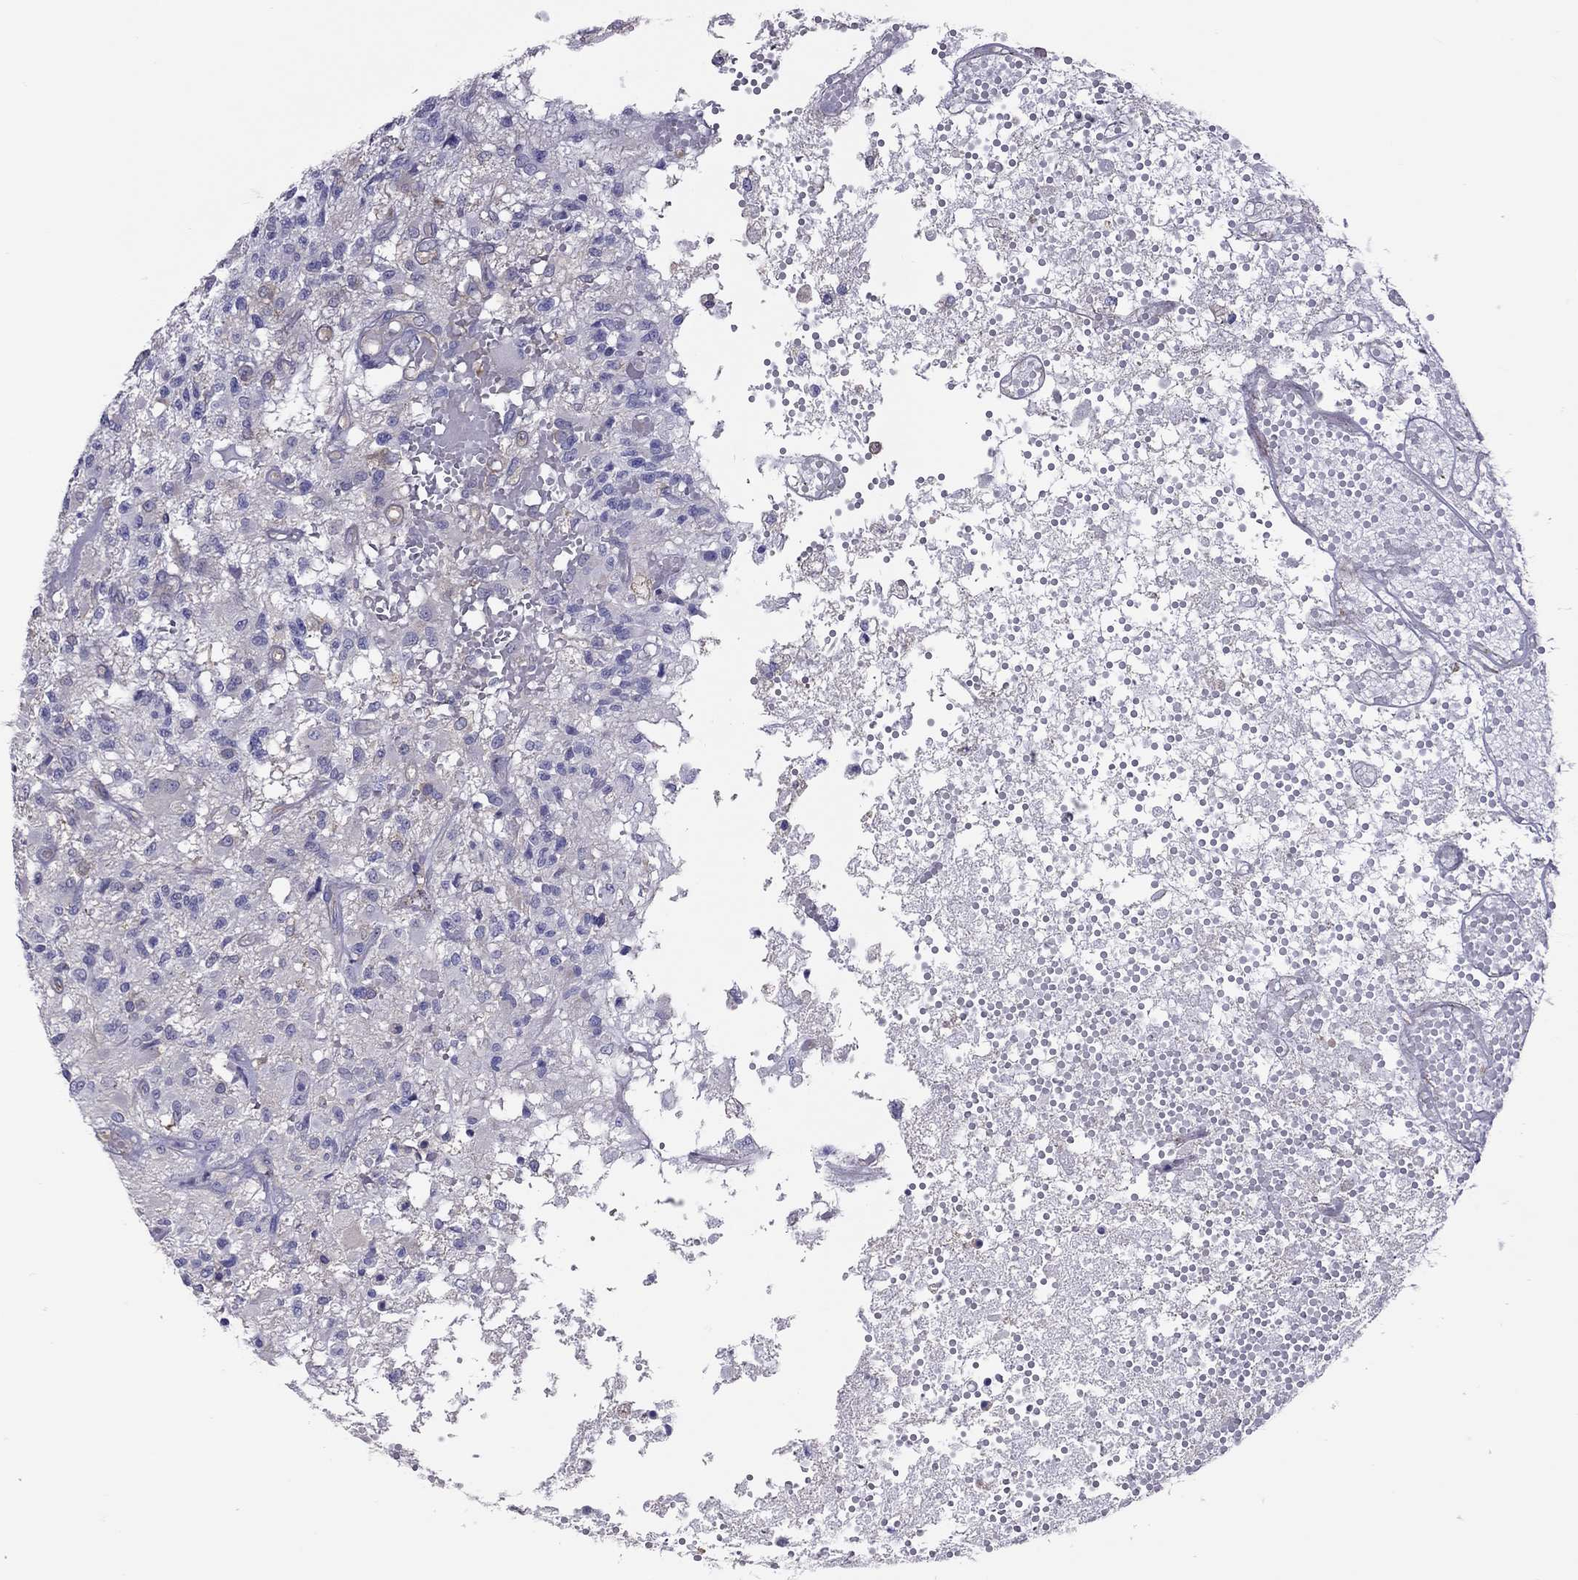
{"staining": {"intensity": "negative", "quantity": "none", "location": "none"}, "tissue": "glioma", "cell_type": "Tumor cells", "image_type": "cancer", "snomed": [{"axis": "morphology", "description": "Glioma, malignant, High grade"}, {"axis": "topography", "description": "Brain"}], "caption": "This is a photomicrograph of IHC staining of malignant glioma (high-grade), which shows no expression in tumor cells.", "gene": "ALOX15B", "patient": {"sex": "female", "age": 63}}